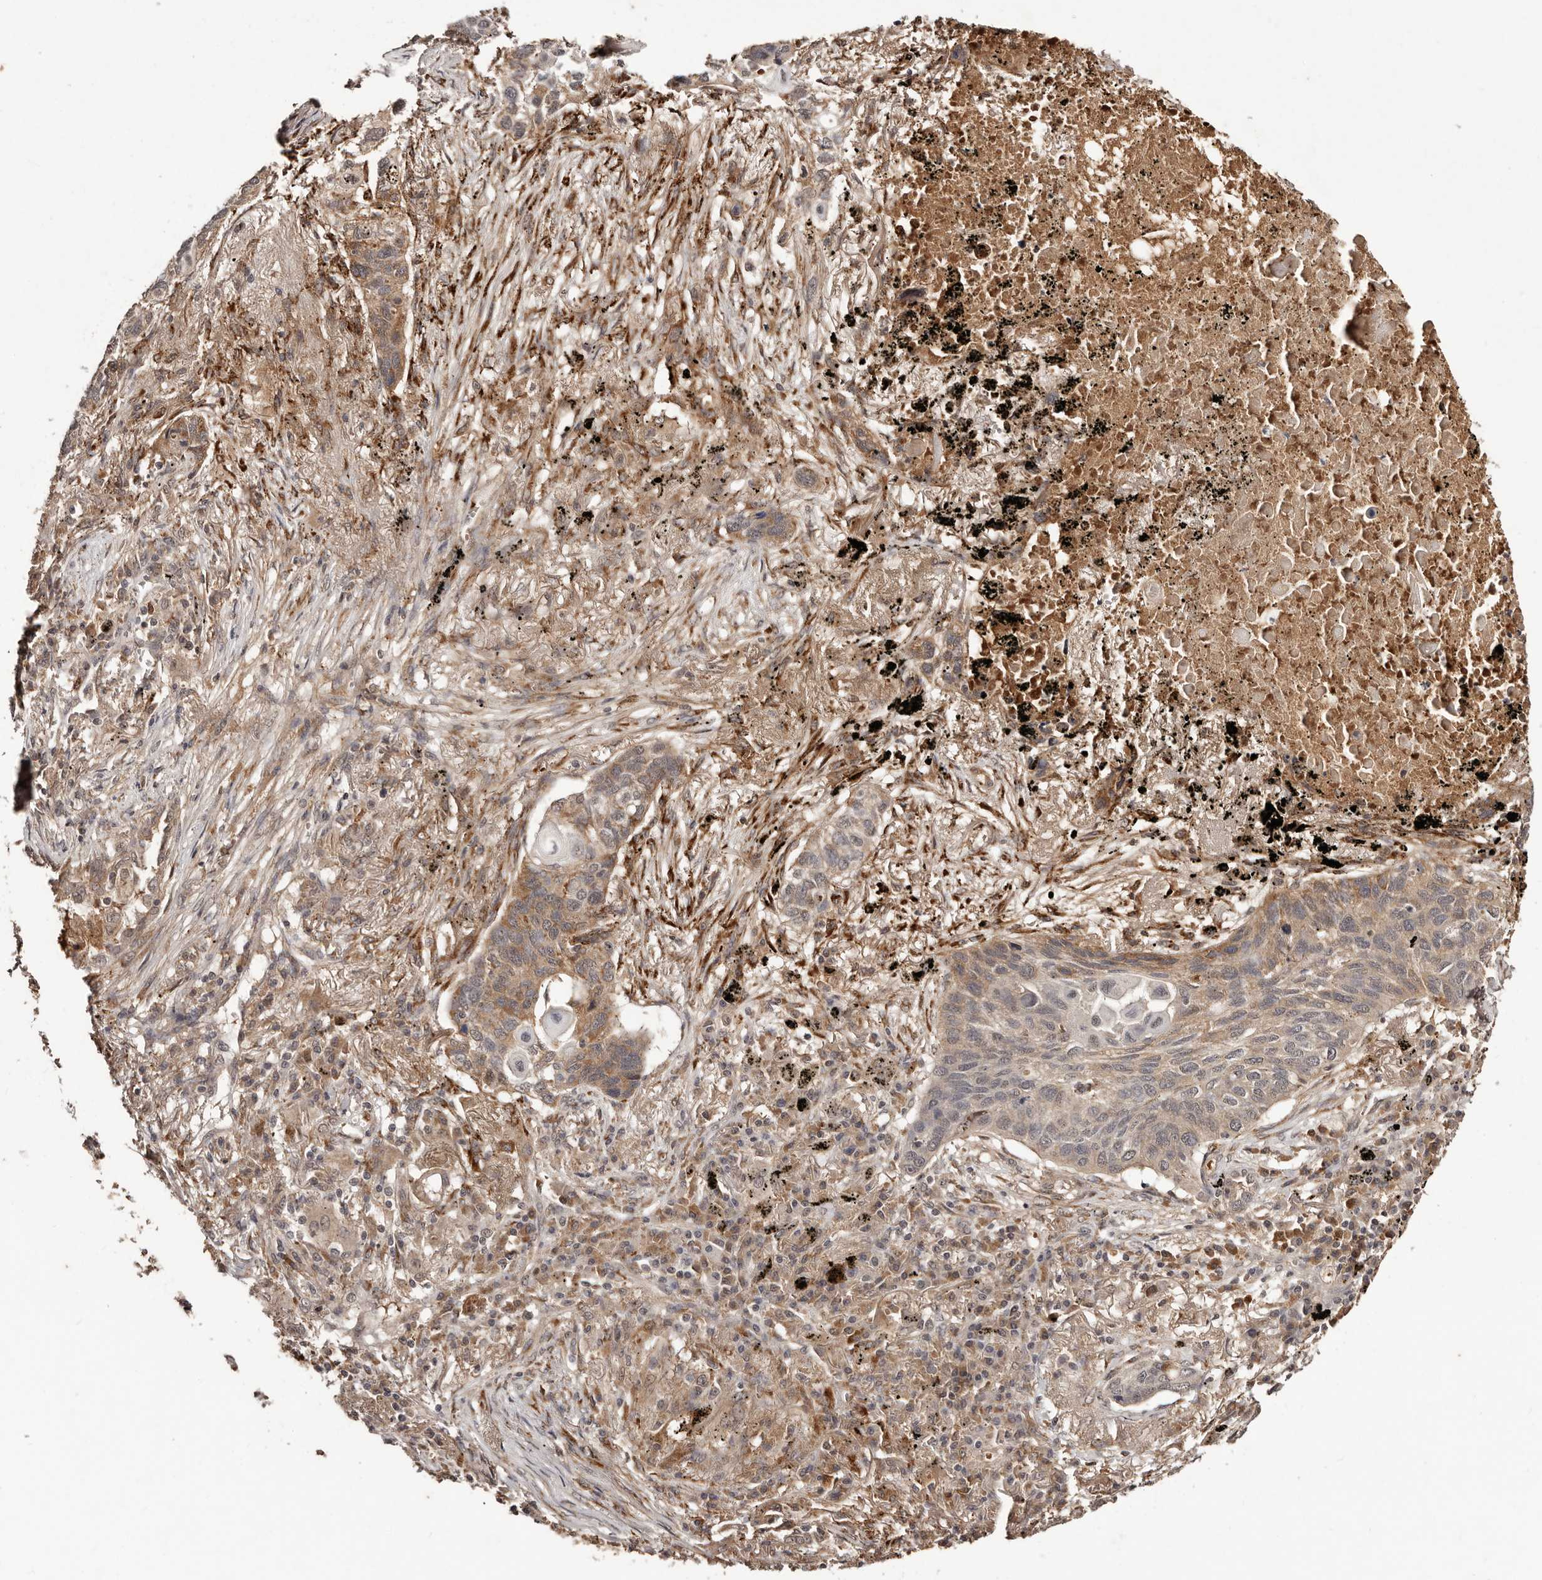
{"staining": {"intensity": "moderate", "quantity": "25%-75%", "location": "cytoplasmic/membranous"}, "tissue": "lung cancer", "cell_type": "Tumor cells", "image_type": "cancer", "snomed": [{"axis": "morphology", "description": "Squamous cell carcinoma, NOS"}, {"axis": "topography", "description": "Lung"}], "caption": "Lung cancer (squamous cell carcinoma) stained with DAB immunohistochemistry (IHC) reveals medium levels of moderate cytoplasmic/membranous positivity in approximately 25%-75% of tumor cells.", "gene": "BICRAL", "patient": {"sex": "female", "age": 63}}